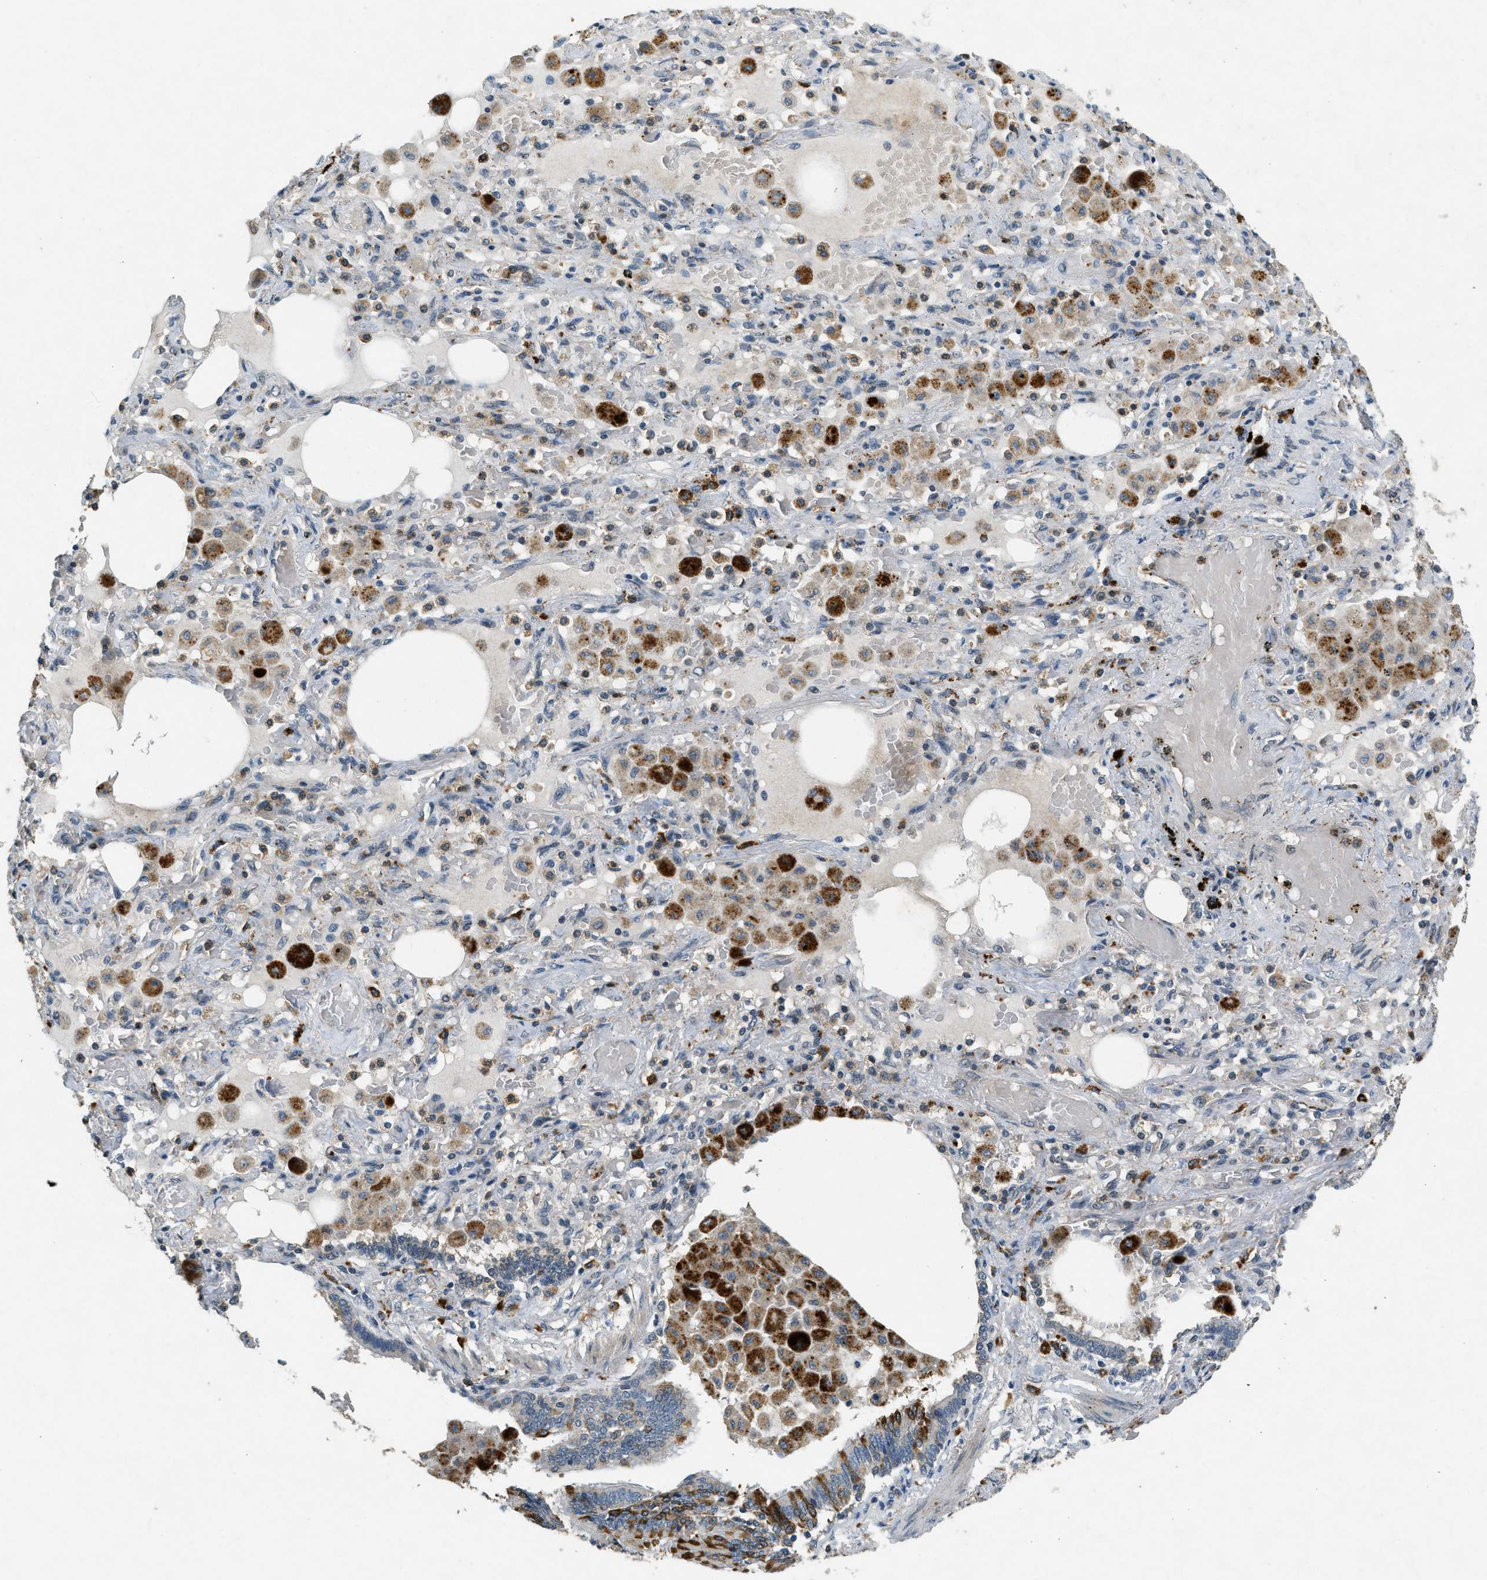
{"staining": {"intensity": "negative", "quantity": "none", "location": "none"}, "tissue": "lung cancer", "cell_type": "Tumor cells", "image_type": "cancer", "snomed": [{"axis": "morphology", "description": "Squamous cell carcinoma, NOS"}, {"axis": "topography", "description": "Lung"}], "caption": "Immunohistochemistry of lung cancer shows no staining in tumor cells. (Stains: DAB IHC with hematoxylin counter stain, Microscopy: brightfield microscopy at high magnification).", "gene": "RAB3D", "patient": {"sex": "female", "age": 47}}